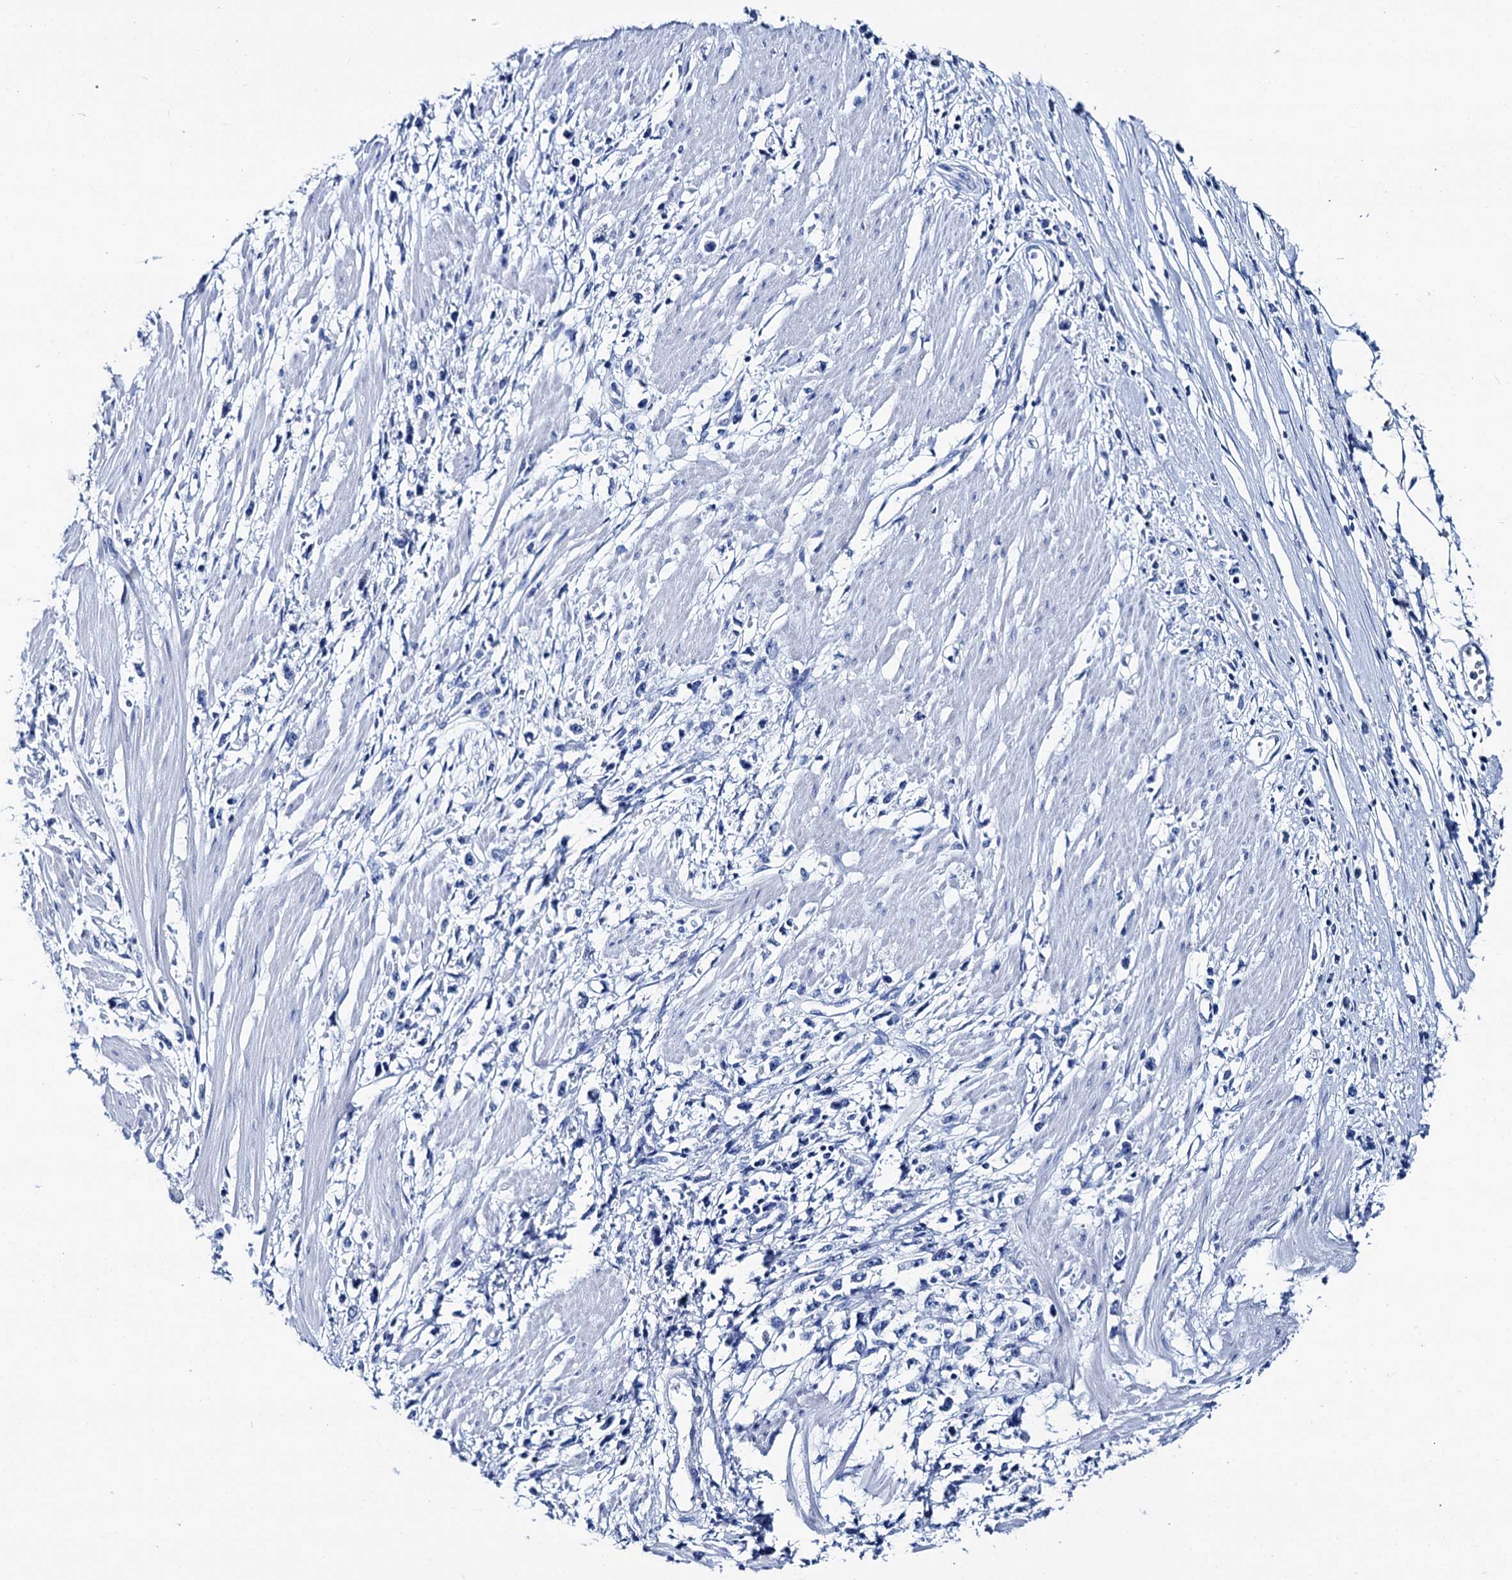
{"staining": {"intensity": "negative", "quantity": "none", "location": "none"}, "tissue": "stomach cancer", "cell_type": "Tumor cells", "image_type": "cancer", "snomed": [{"axis": "morphology", "description": "Adenocarcinoma, NOS"}, {"axis": "topography", "description": "Stomach"}], "caption": "The image shows no significant expression in tumor cells of stomach cancer. (IHC, brightfield microscopy, high magnification).", "gene": "BRINP1", "patient": {"sex": "female", "age": 59}}